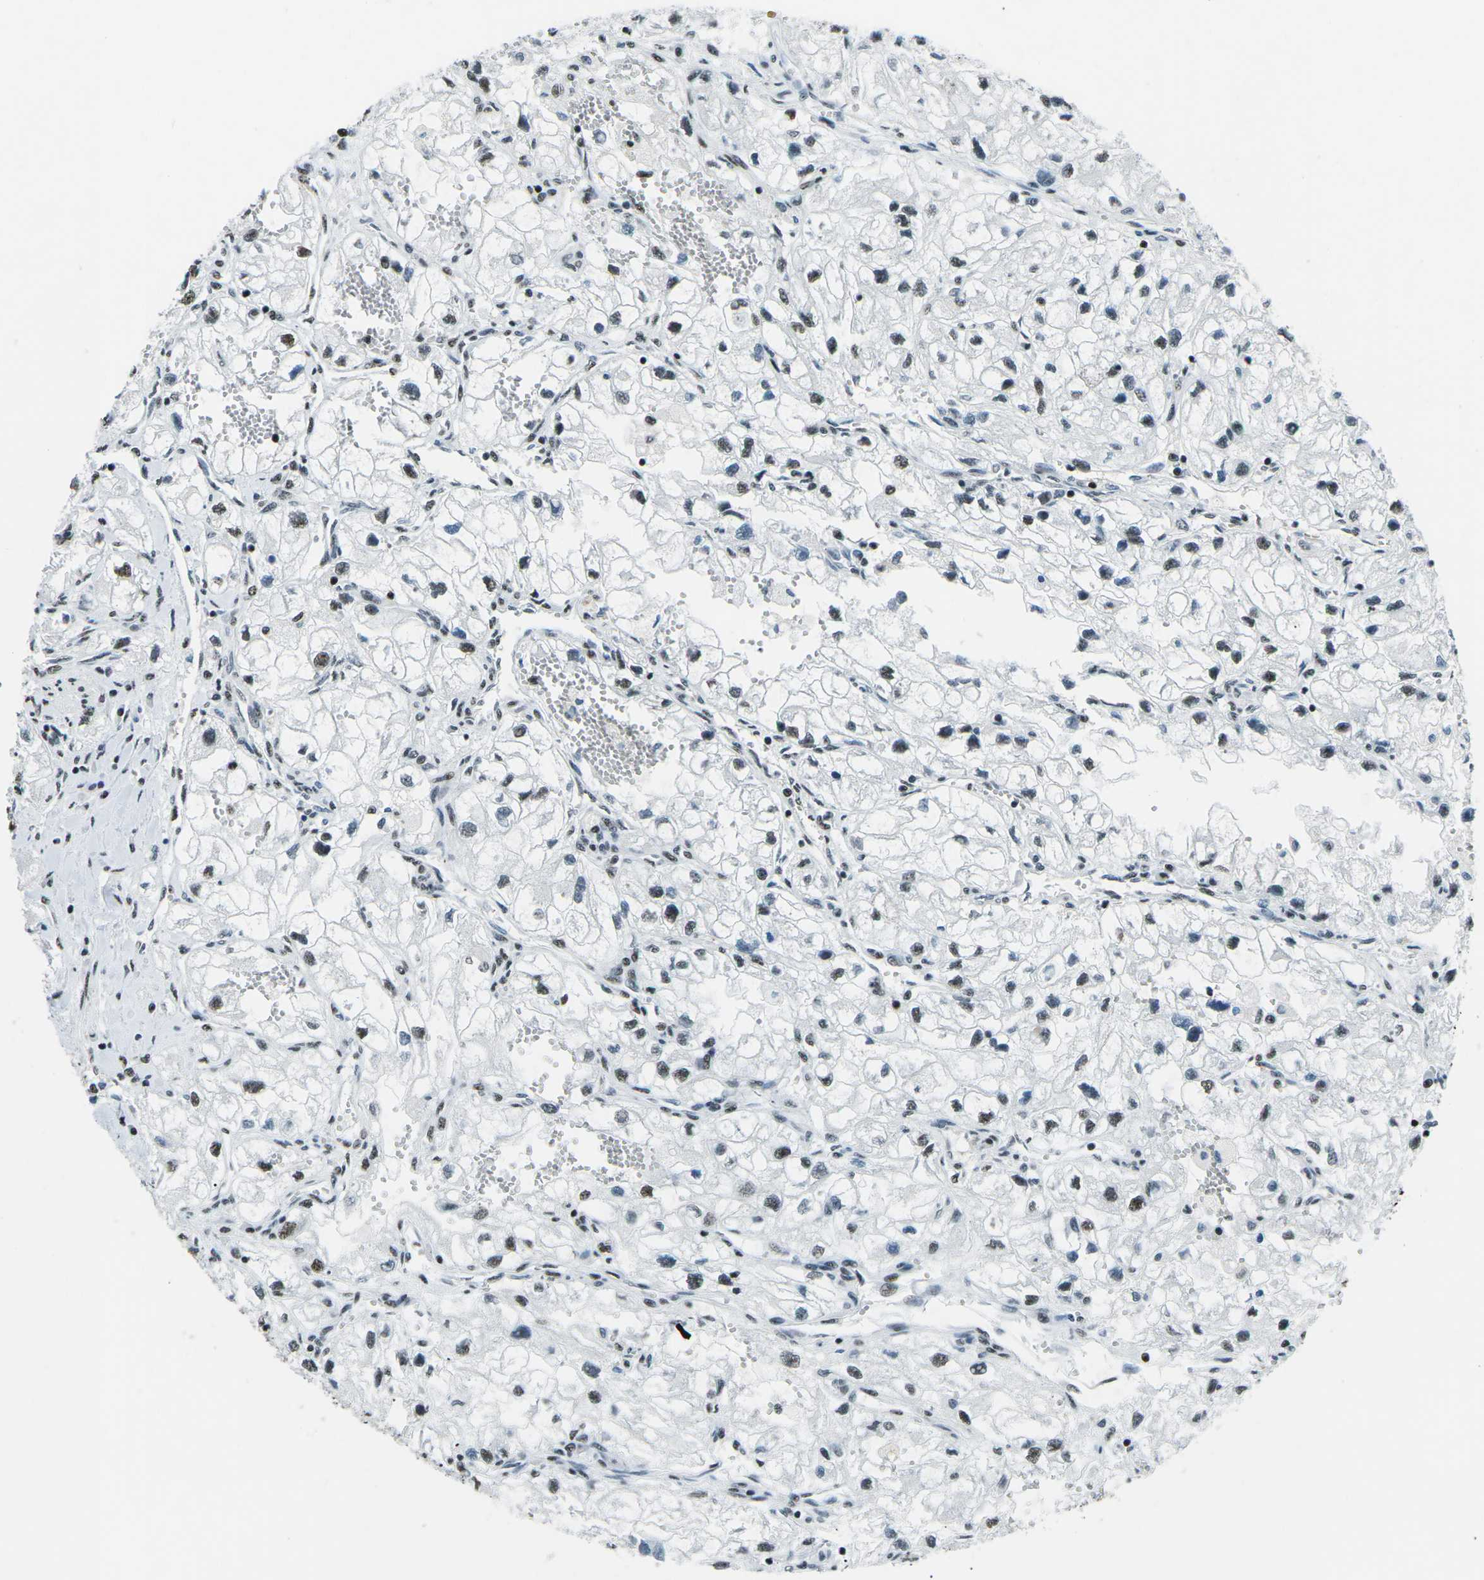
{"staining": {"intensity": "moderate", "quantity": ">75%", "location": "nuclear"}, "tissue": "renal cancer", "cell_type": "Tumor cells", "image_type": "cancer", "snomed": [{"axis": "morphology", "description": "Adenocarcinoma, NOS"}, {"axis": "topography", "description": "Kidney"}], "caption": "Immunohistochemical staining of renal cancer (adenocarcinoma) demonstrates moderate nuclear protein staining in approximately >75% of tumor cells.", "gene": "RBL2", "patient": {"sex": "female", "age": 70}}